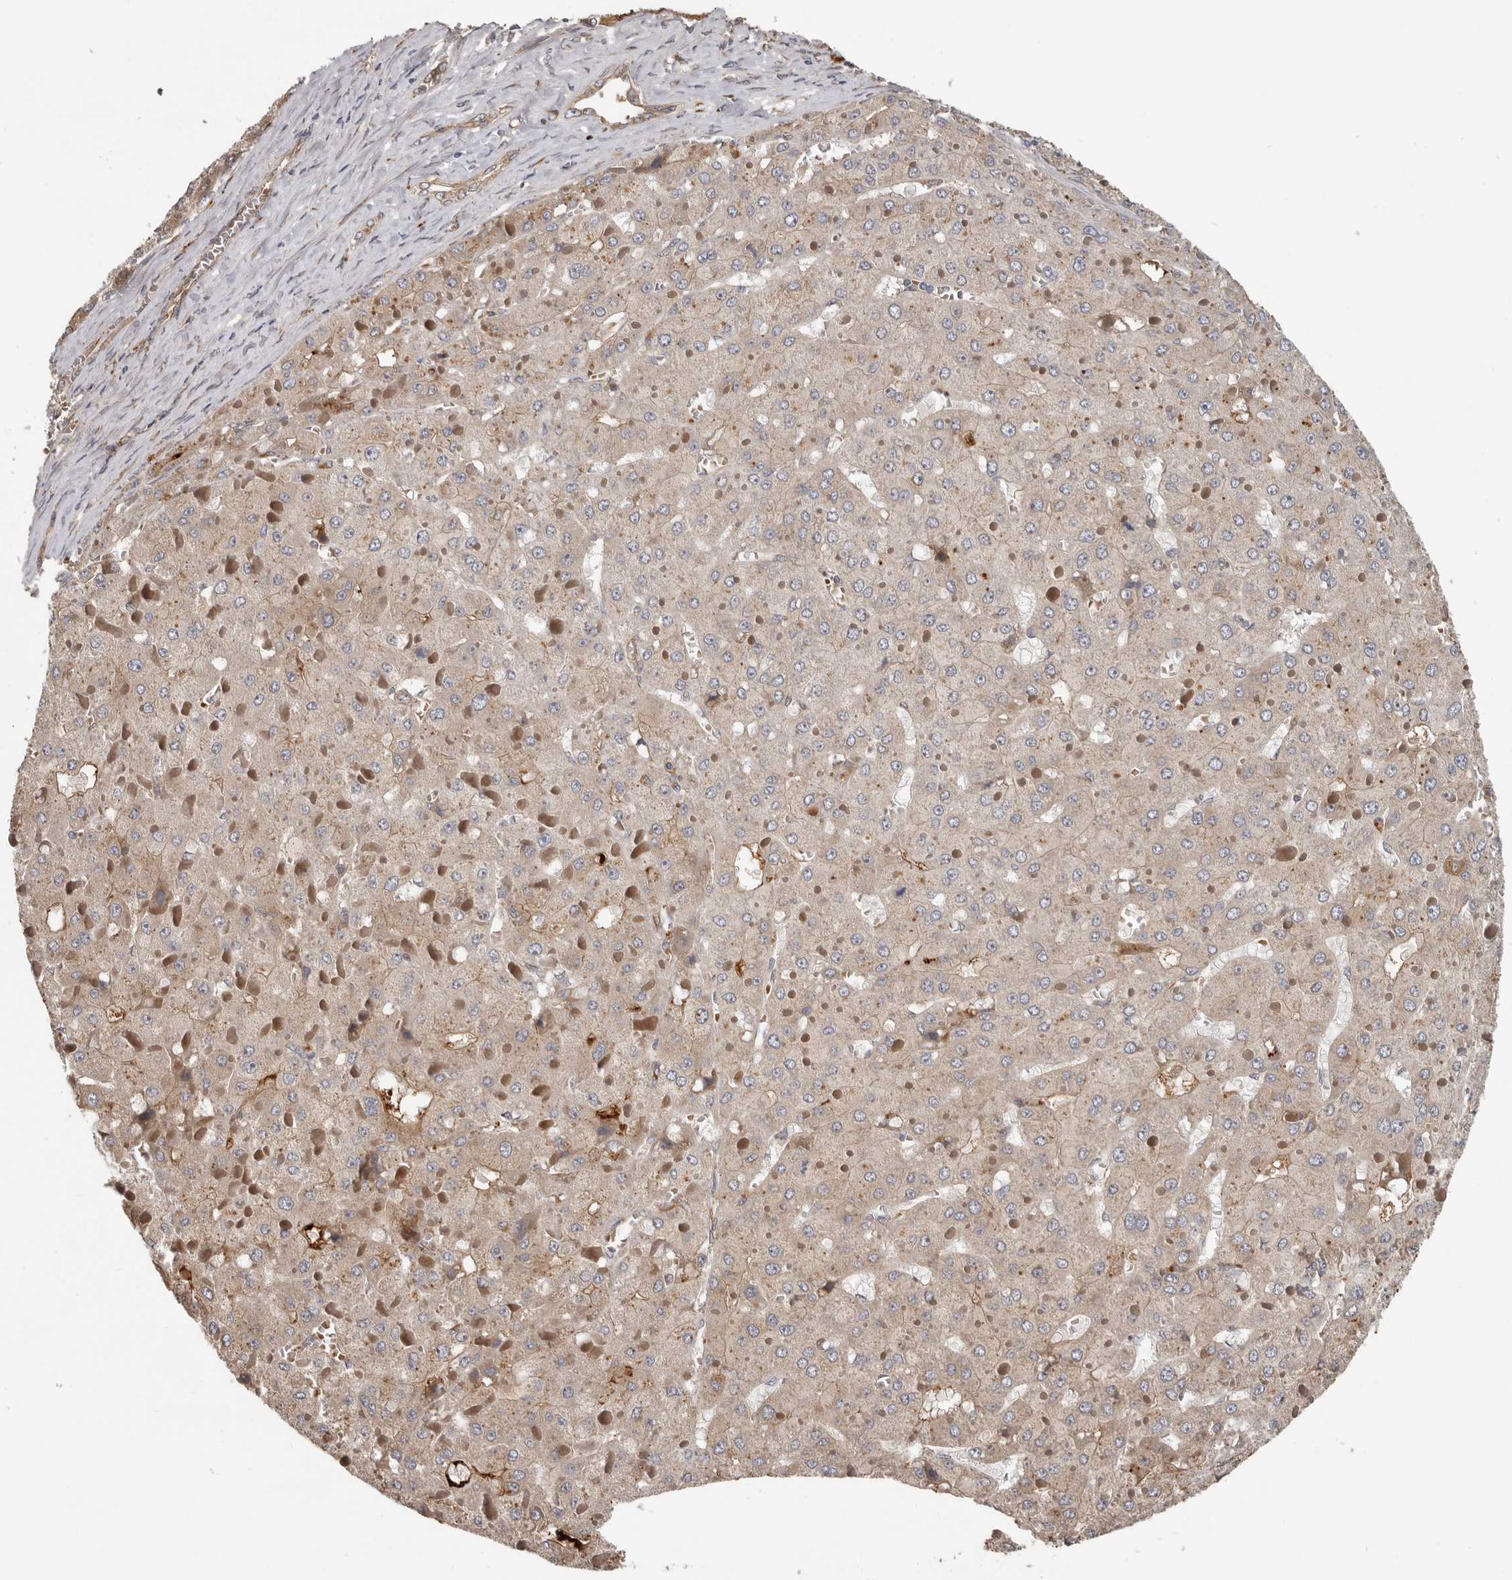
{"staining": {"intensity": "weak", "quantity": ">75%", "location": "cytoplasmic/membranous"}, "tissue": "liver cancer", "cell_type": "Tumor cells", "image_type": "cancer", "snomed": [{"axis": "morphology", "description": "Carcinoma, Hepatocellular, NOS"}, {"axis": "topography", "description": "Liver"}], "caption": "Liver cancer (hepatocellular carcinoma) was stained to show a protein in brown. There is low levels of weak cytoplasmic/membranous positivity in about >75% of tumor cells.", "gene": "MTF1", "patient": {"sex": "female", "age": 73}}